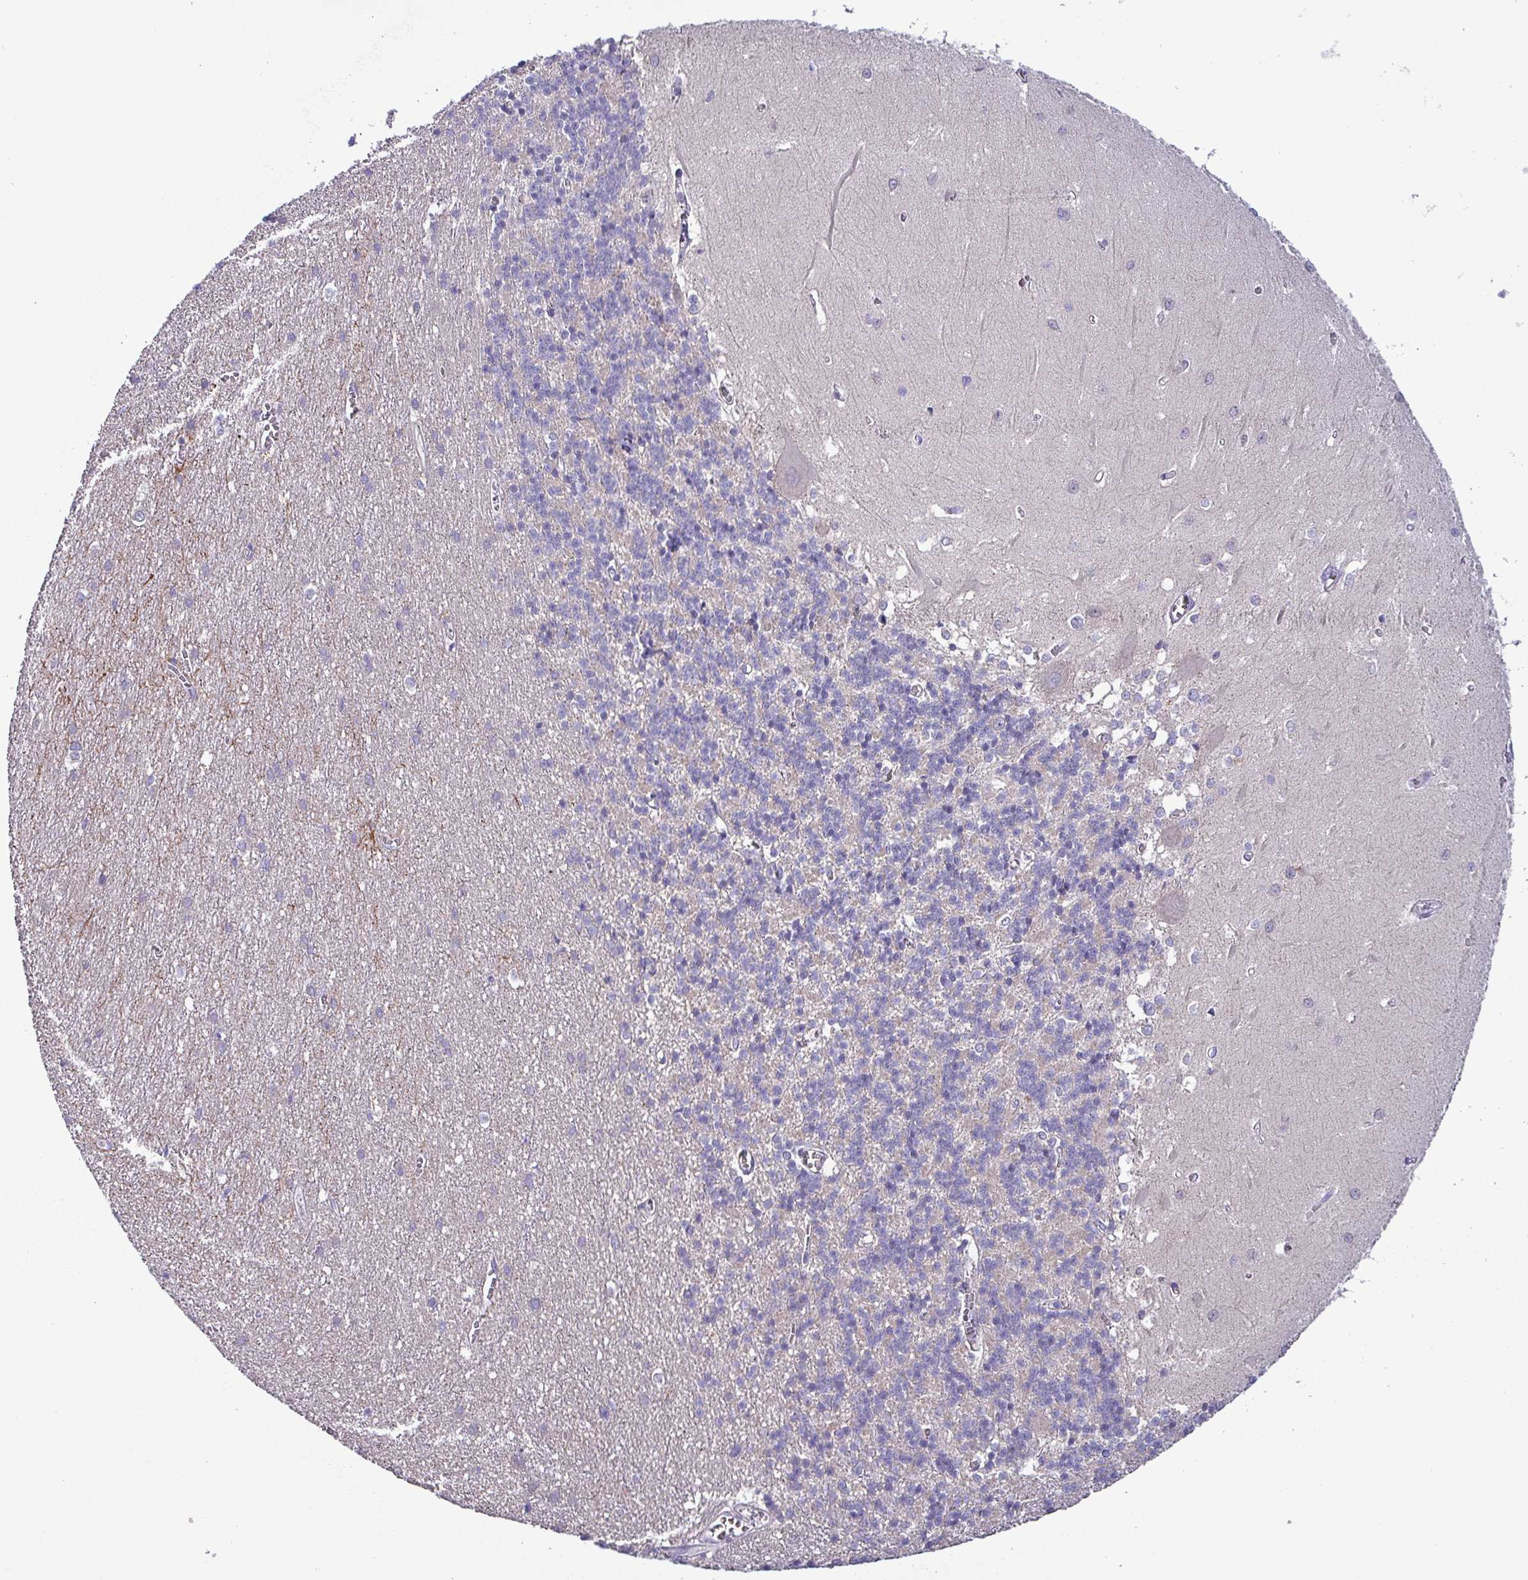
{"staining": {"intensity": "negative", "quantity": "none", "location": "none"}, "tissue": "cerebellum", "cell_type": "Cells in granular layer", "image_type": "normal", "snomed": [{"axis": "morphology", "description": "Normal tissue, NOS"}, {"axis": "topography", "description": "Cerebellum"}], "caption": "Unremarkable cerebellum was stained to show a protein in brown. There is no significant staining in cells in granular layer. The staining is performed using DAB (3,3'-diaminobenzidine) brown chromogen with nuclei counter-stained in using hematoxylin.", "gene": "HSD3B7", "patient": {"sex": "male", "age": 37}}